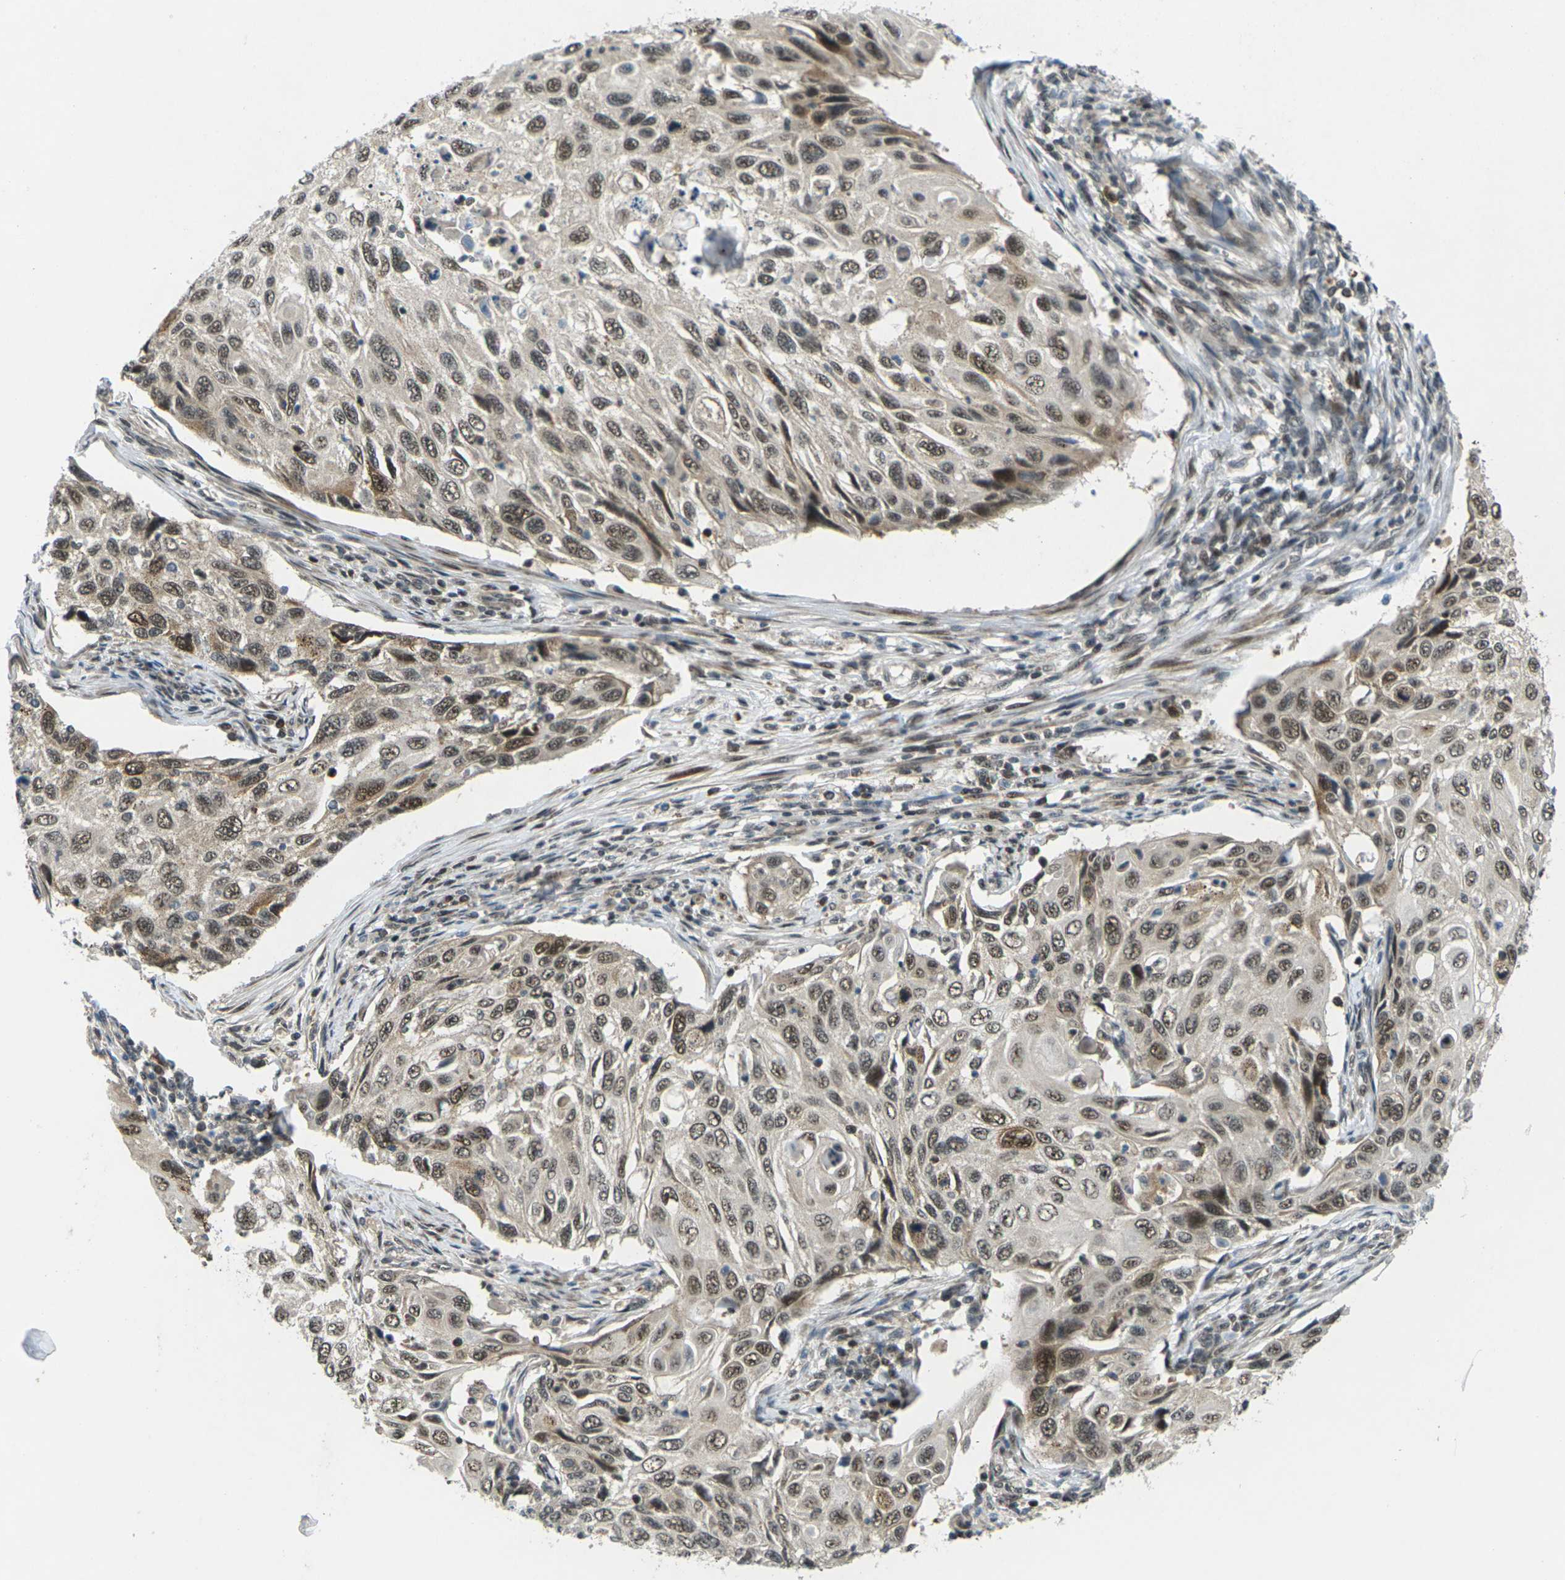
{"staining": {"intensity": "moderate", "quantity": ">75%", "location": "cytoplasmic/membranous,nuclear"}, "tissue": "cervical cancer", "cell_type": "Tumor cells", "image_type": "cancer", "snomed": [{"axis": "morphology", "description": "Squamous cell carcinoma, NOS"}, {"axis": "topography", "description": "Cervix"}], "caption": "Immunohistochemistry (IHC) micrograph of neoplastic tissue: cervical squamous cell carcinoma stained using immunohistochemistry (IHC) displays medium levels of moderate protein expression localized specifically in the cytoplasmic/membranous and nuclear of tumor cells, appearing as a cytoplasmic/membranous and nuclear brown color.", "gene": "UBE2S", "patient": {"sex": "female", "age": 70}}